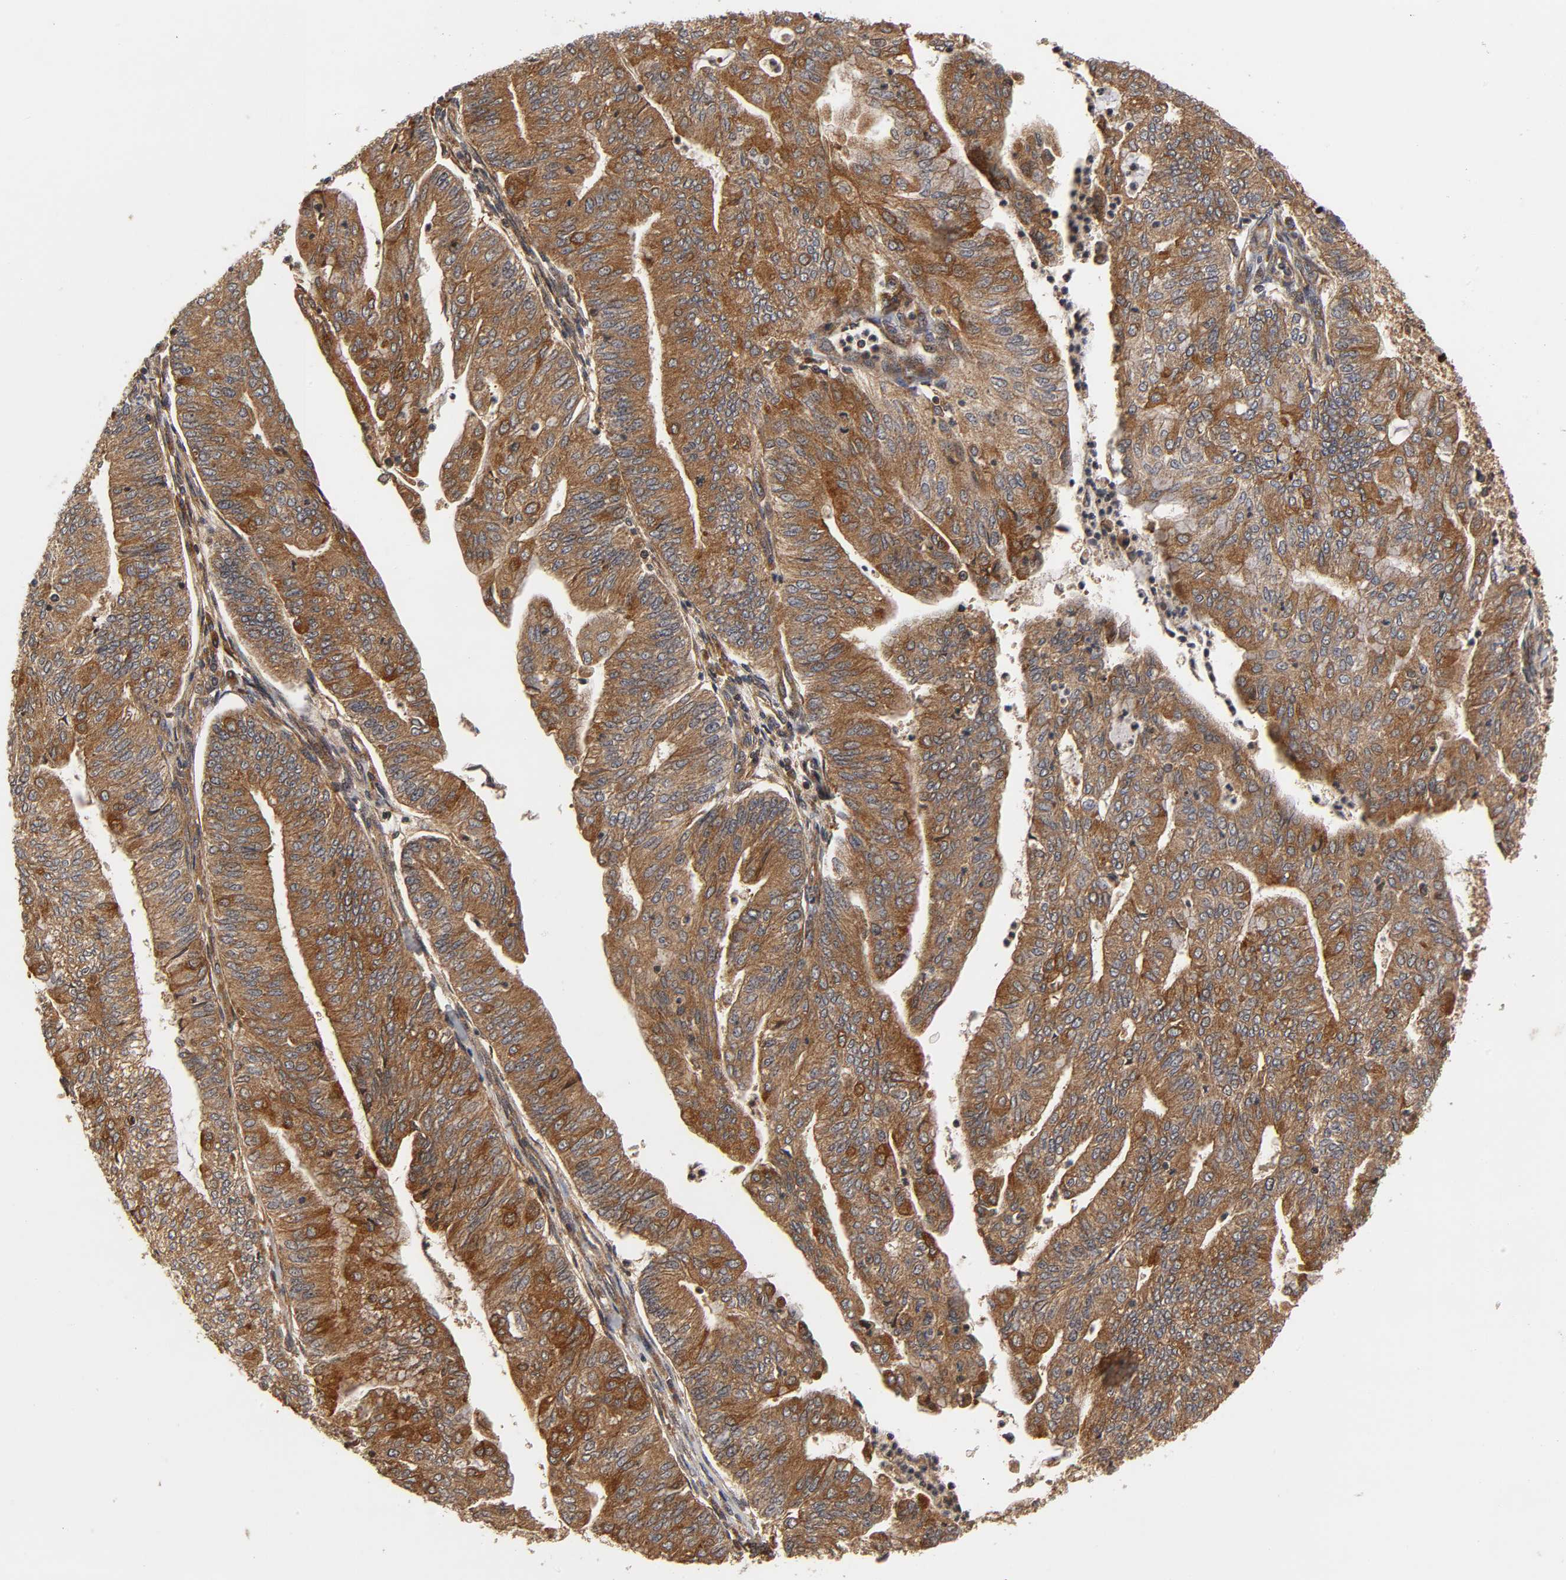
{"staining": {"intensity": "strong", "quantity": ">75%", "location": "cytoplasmic/membranous"}, "tissue": "endometrial cancer", "cell_type": "Tumor cells", "image_type": "cancer", "snomed": [{"axis": "morphology", "description": "Adenocarcinoma, NOS"}, {"axis": "topography", "description": "Endometrium"}], "caption": "A brown stain shows strong cytoplasmic/membranous positivity of a protein in human adenocarcinoma (endometrial) tumor cells. Using DAB (3,3'-diaminobenzidine) (brown) and hematoxylin (blue) stains, captured at high magnification using brightfield microscopy.", "gene": "IKBKB", "patient": {"sex": "female", "age": 59}}